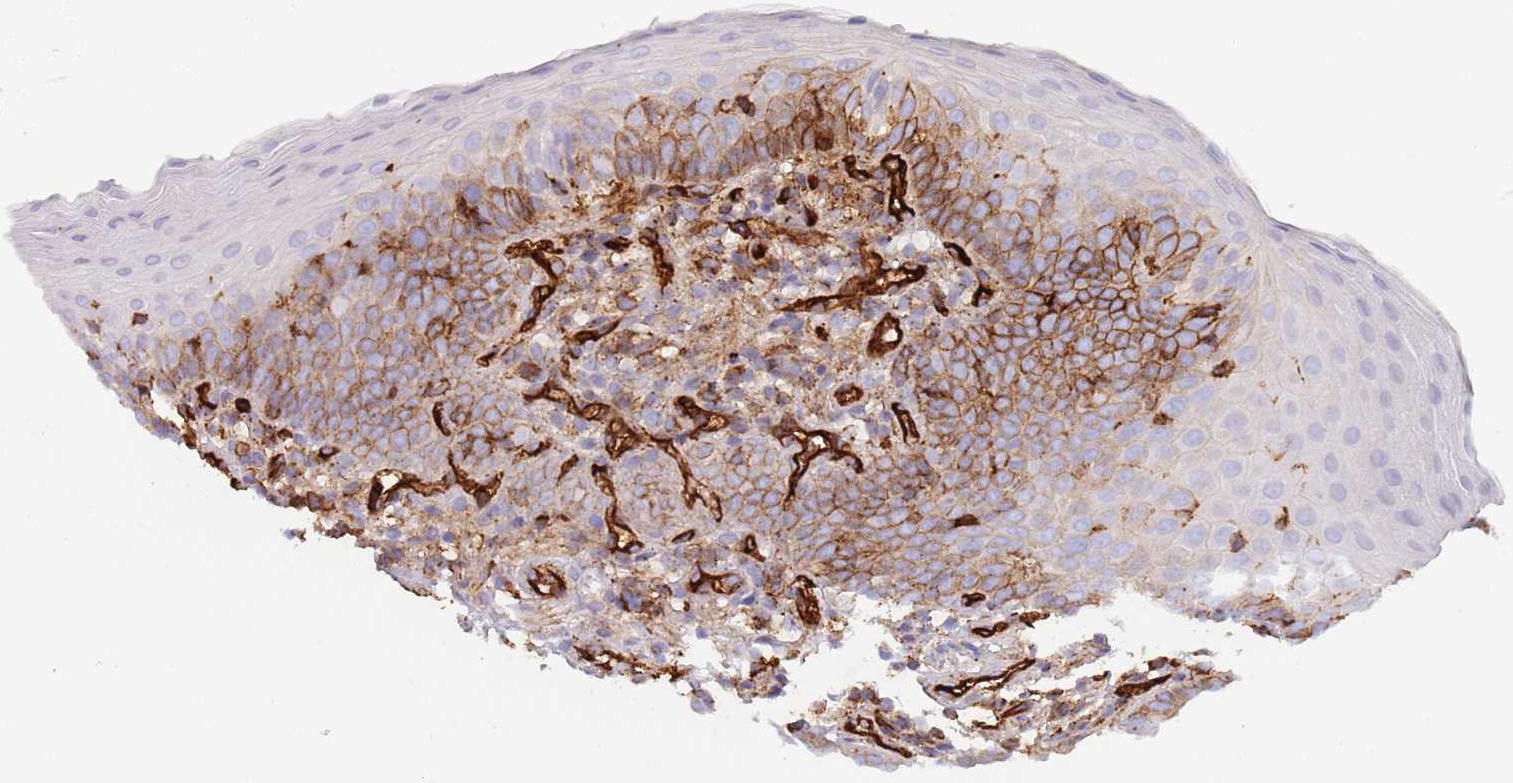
{"staining": {"intensity": "strong", "quantity": "25%-75%", "location": "cytoplasmic/membranous"}, "tissue": "oral mucosa", "cell_type": "Squamous epithelial cells", "image_type": "normal", "snomed": [{"axis": "morphology", "description": "Normal tissue, NOS"}, {"axis": "topography", "description": "Oral tissue"}], "caption": "A high amount of strong cytoplasmic/membranous staining is identified in about 25%-75% of squamous epithelial cells in unremarkable oral mucosa.", "gene": "KBTBD6", "patient": {"sex": "male", "age": 46}}